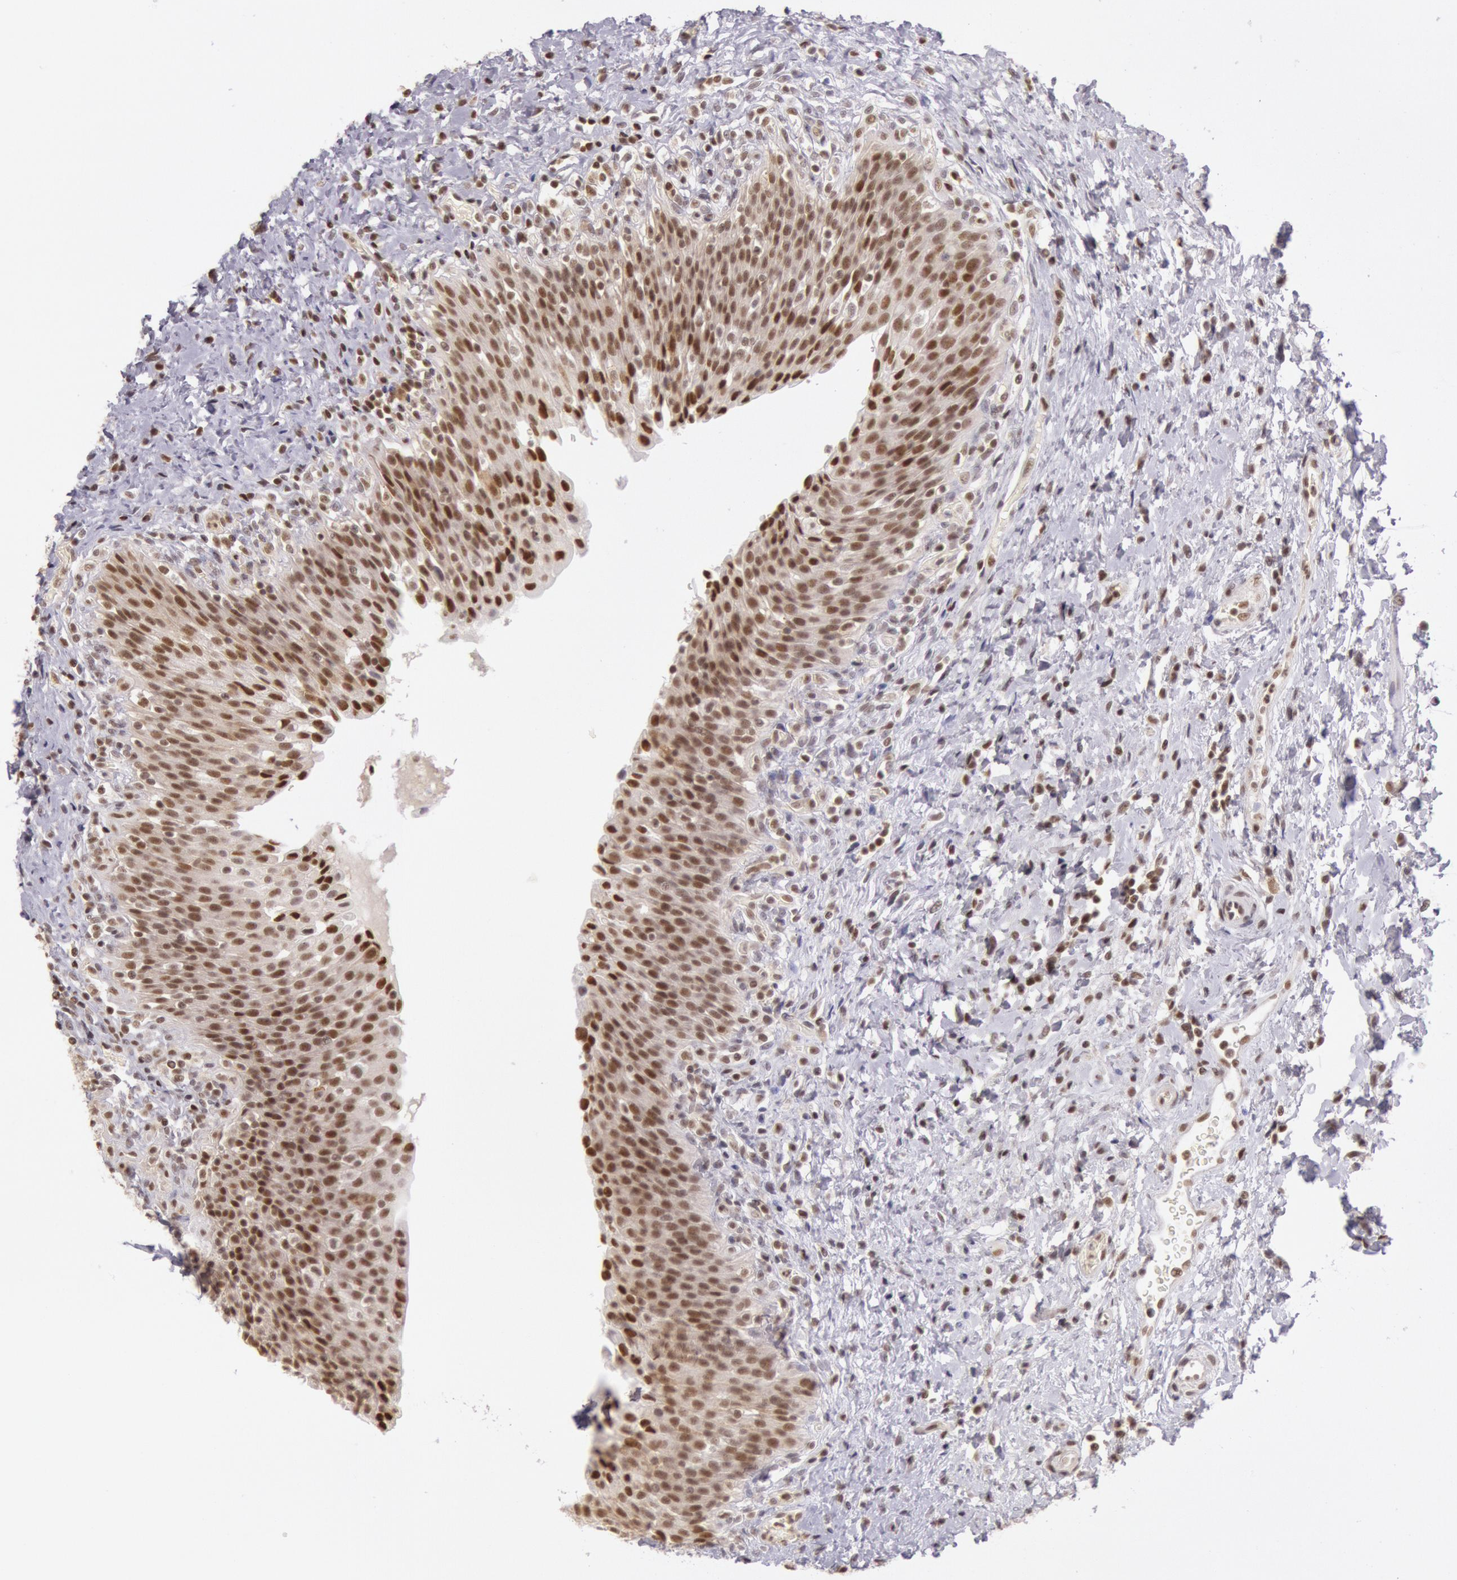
{"staining": {"intensity": "strong", "quantity": ">75%", "location": "nuclear"}, "tissue": "urinary bladder", "cell_type": "Urothelial cells", "image_type": "normal", "snomed": [{"axis": "morphology", "description": "Normal tissue, NOS"}, {"axis": "topography", "description": "Urinary bladder"}], "caption": "Urinary bladder stained with immunohistochemistry (IHC) displays strong nuclear expression in about >75% of urothelial cells. (IHC, brightfield microscopy, high magnification).", "gene": "ESS2", "patient": {"sex": "male", "age": 51}}